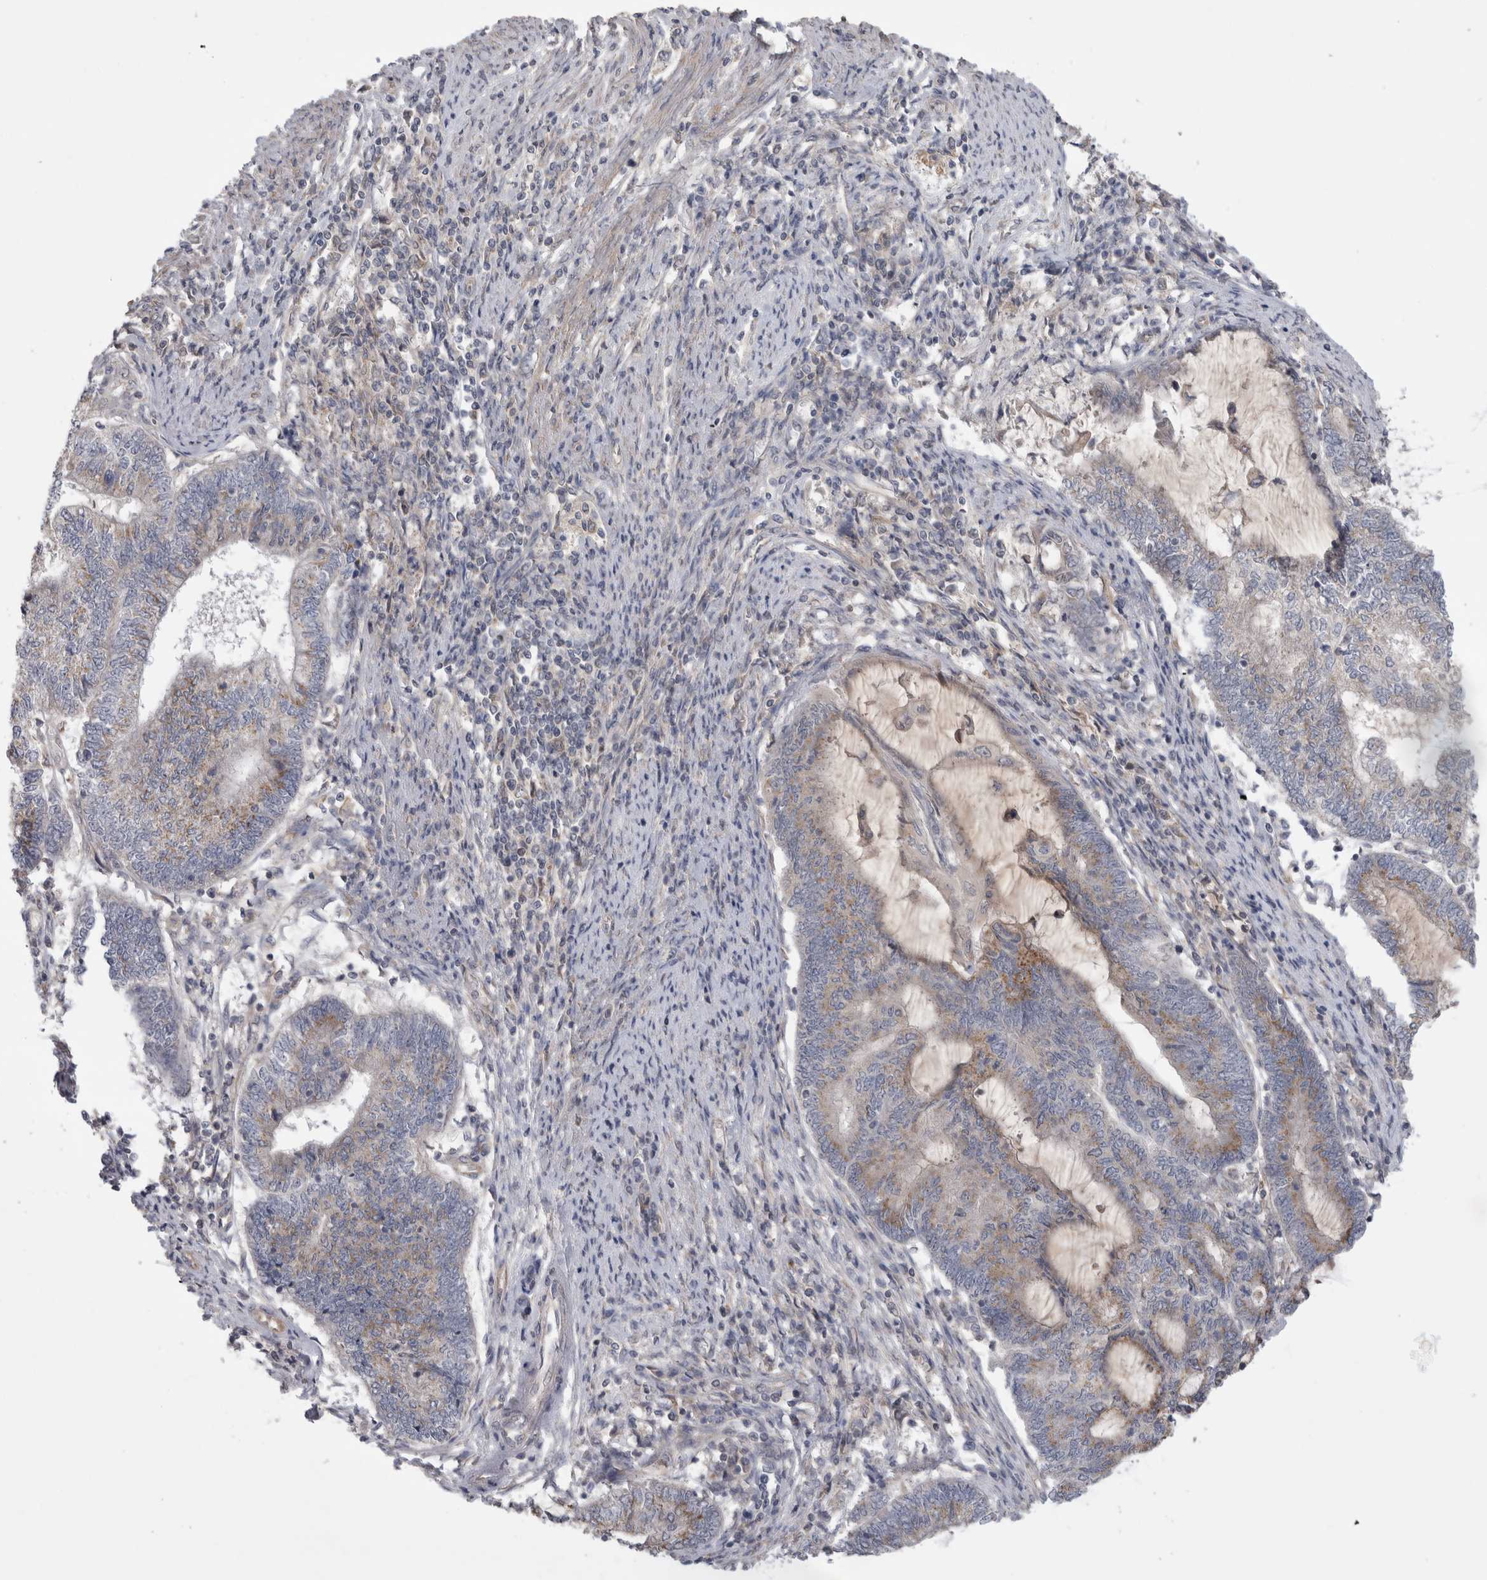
{"staining": {"intensity": "weak", "quantity": "25%-75%", "location": "cytoplasmic/membranous"}, "tissue": "endometrial cancer", "cell_type": "Tumor cells", "image_type": "cancer", "snomed": [{"axis": "morphology", "description": "Adenocarcinoma, NOS"}, {"axis": "topography", "description": "Uterus"}, {"axis": "topography", "description": "Endometrium"}], "caption": "Immunohistochemical staining of endometrial cancer (adenocarcinoma) reveals low levels of weak cytoplasmic/membranous protein staining in about 25%-75% of tumor cells.", "gene": "SRD5A3", "patient": {"sex": "female", "age": 70}}